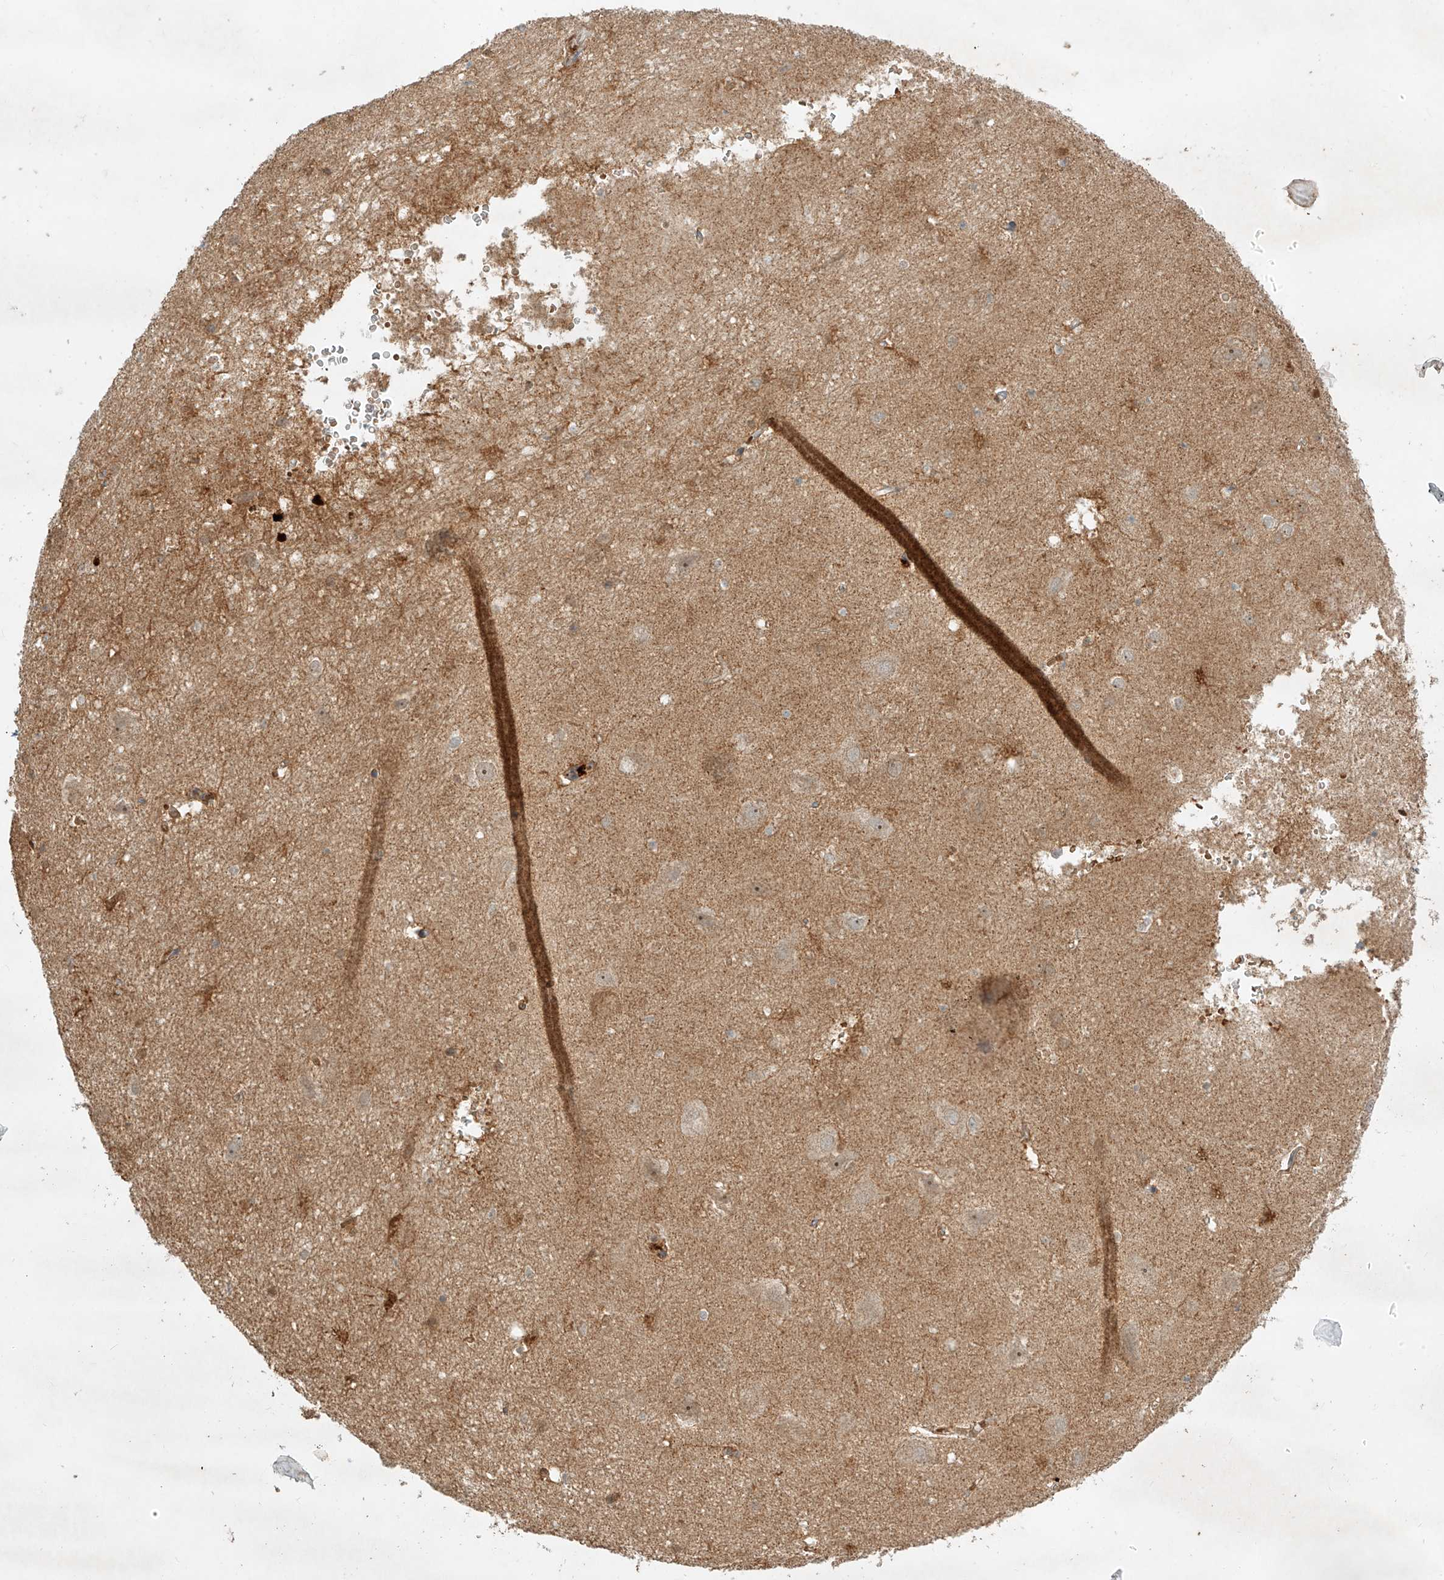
{"staining": {"intensity": "negative", "quantity": "none", "location": "none"}, "tissue": "hippocampus", "cell_type": "Glial cells", "image_type": "normal", "snomed": [{"axis": "morphology", "description": "Normal tissue, NOS"}, {"axis": "topography", "description": "Hippocampus"}], "caption": "High power microscopy image of an IHC image of normal hippocampus, revealing no significant positivity in glial cells.", "gene": "KPNA7", "patient": {"sex": "female", "age": 52}}